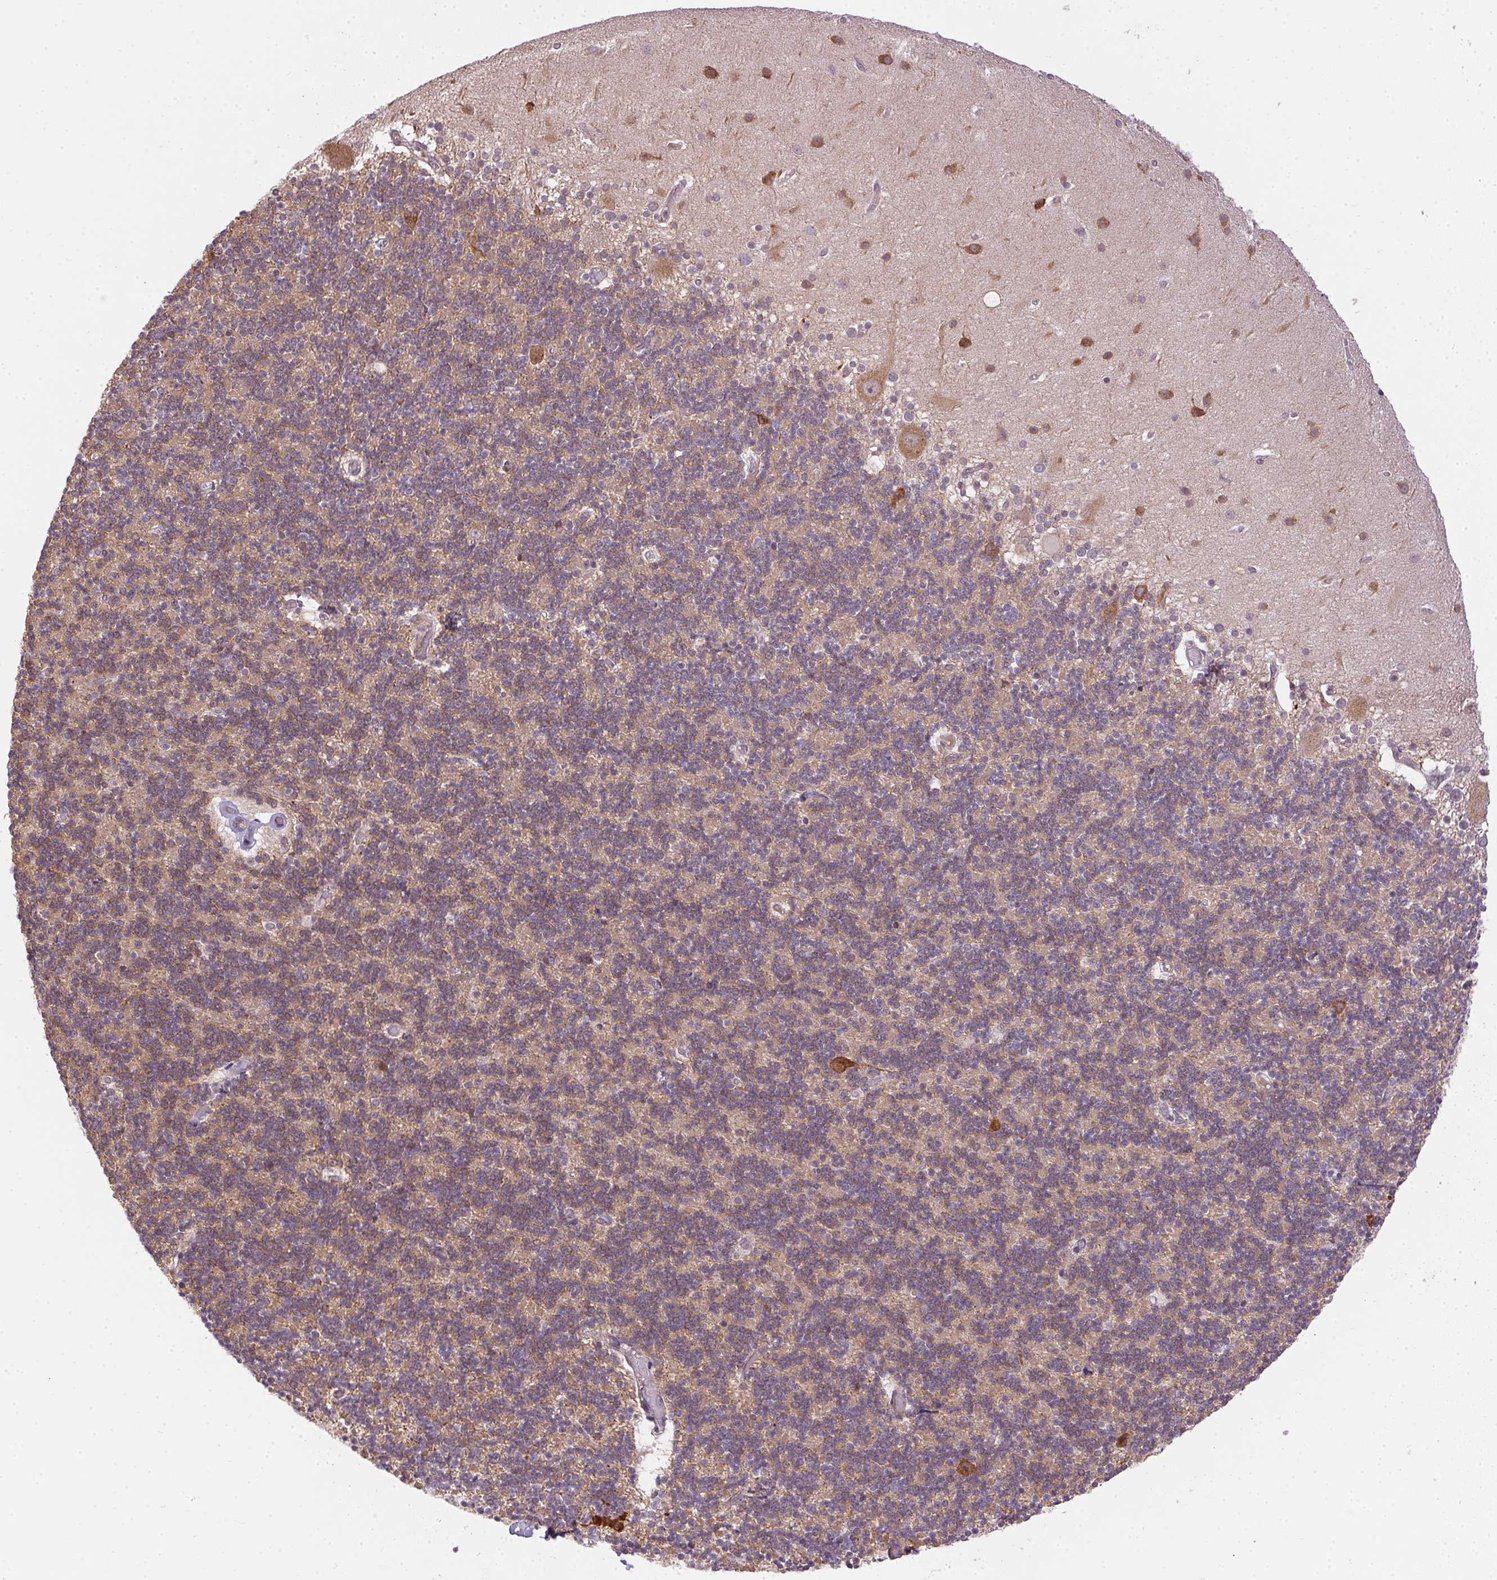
{"staining": {"intensity": "weak", "quantity": "25%-75%", "location": "cytoplasmic/membranous"}, "tissue": "cerebellum", "cell_type": "Cells in granular layer", "image_type": "normal", "snomed": [{"axis": "morphology", "description": "Normal tissue, NOS"}, {"axis": "topography", "description": "Cerebellum"}], "caption": "Benign cerebellum was stained to show a protein in brown. There is low levels of weak cytoplasmic/membranous positivity in about 25%-75% of cells in granular layer.", "gene": "CFAP92", "patient": {"sex": "male", "age": 70}}